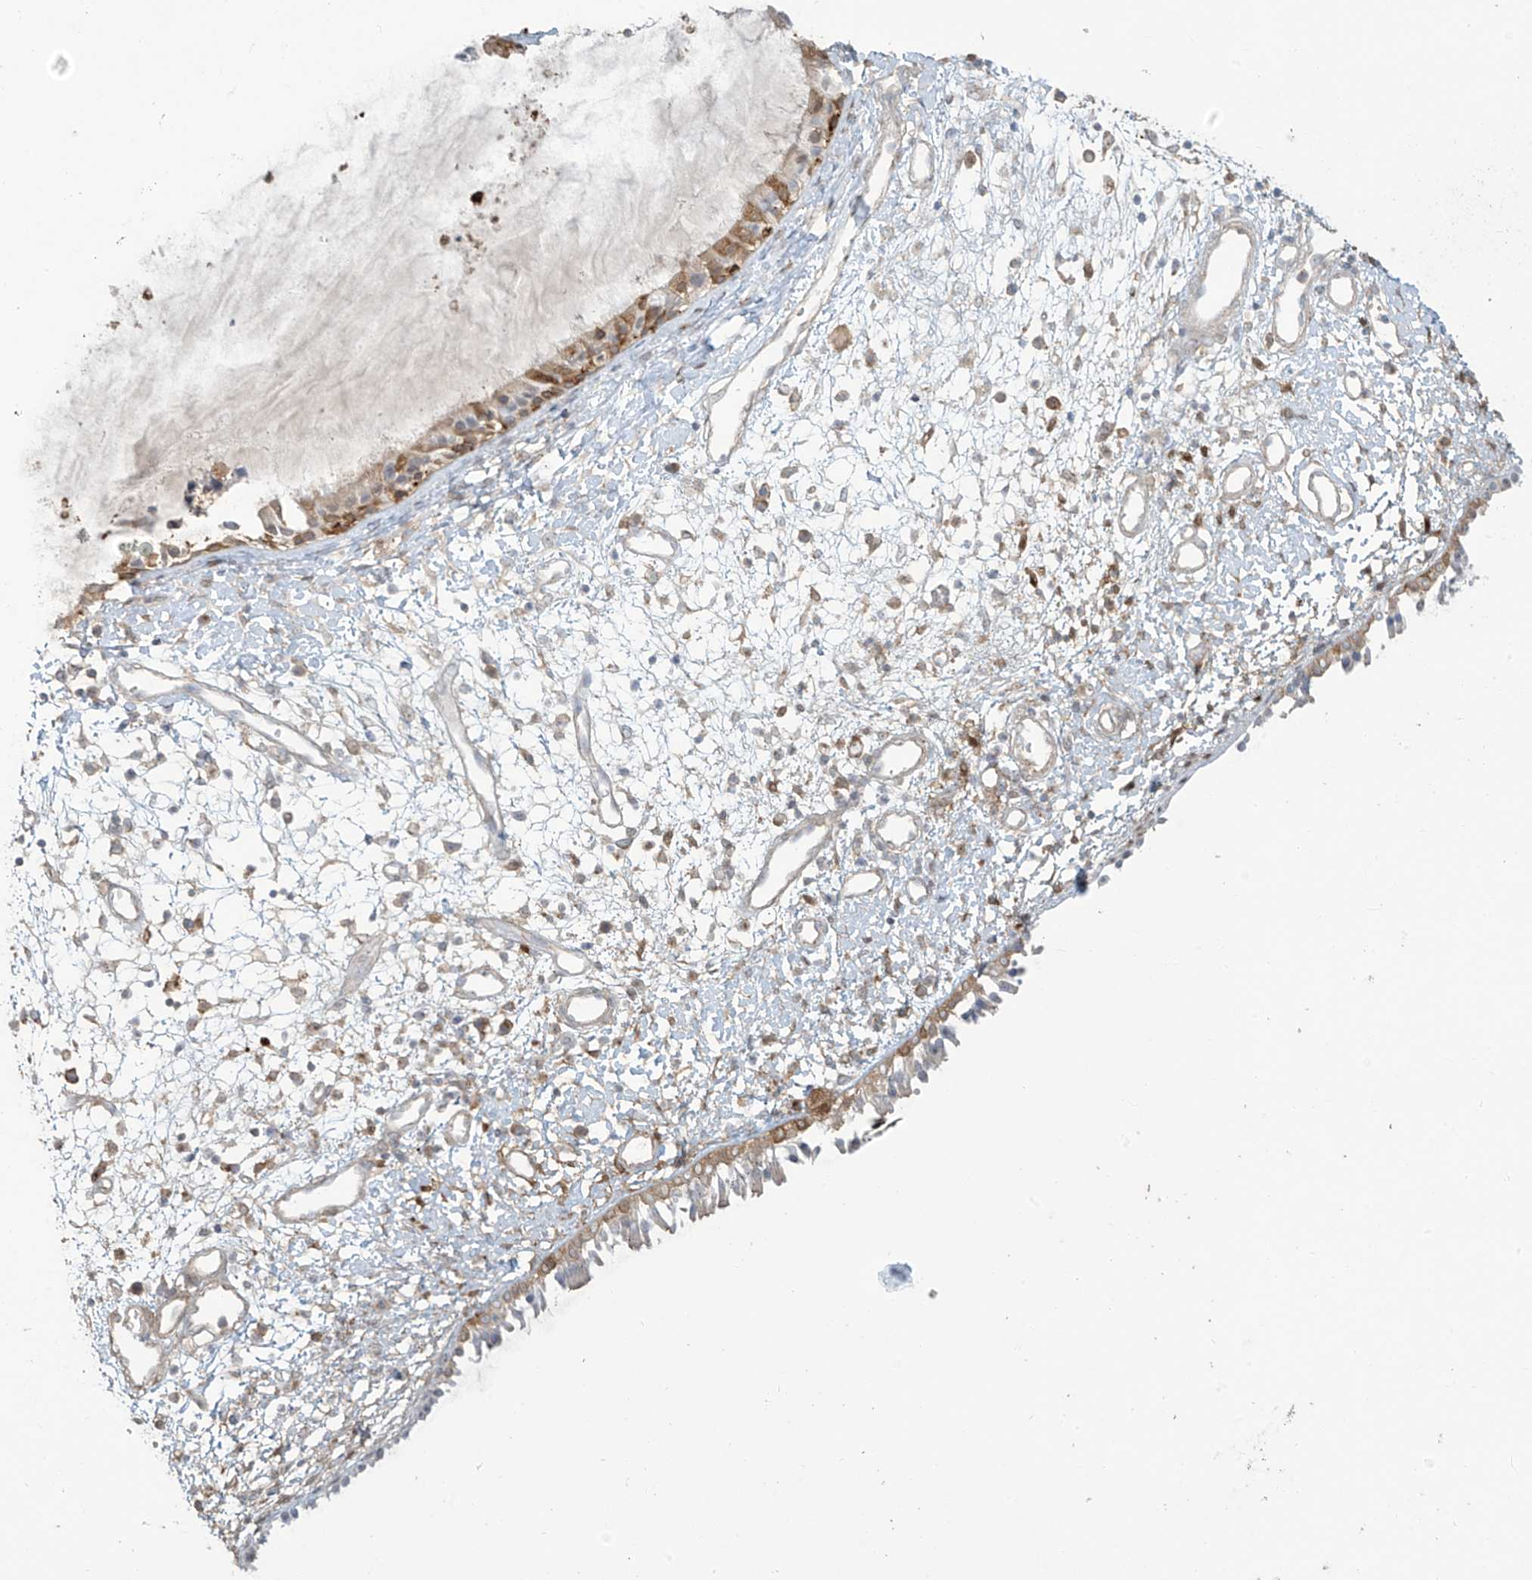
{"staining": {"intensity": "moderate", "quantity": "25%-75%", "location": "cytoplasmic/membranous"}, "tissue": "nasopharynx", "cell_type": "Respiratory epithelial cells", "image_type": "normal", "snomed": [{"axis": "morphology", "description": "Normal tissue, NOS"}, {"axis": "topography", "description": "Nasopharynx"}], "caption": "Moderate cytoplasmic/membranous protein expression is present in about 25%-75% of respiratory epithelial cells in nasopharynx. Ihc stains the protein in brown and the nuclei are stained blue.", "gene": "TAGAP", "patient": {"sex": "male", "age": 22}}